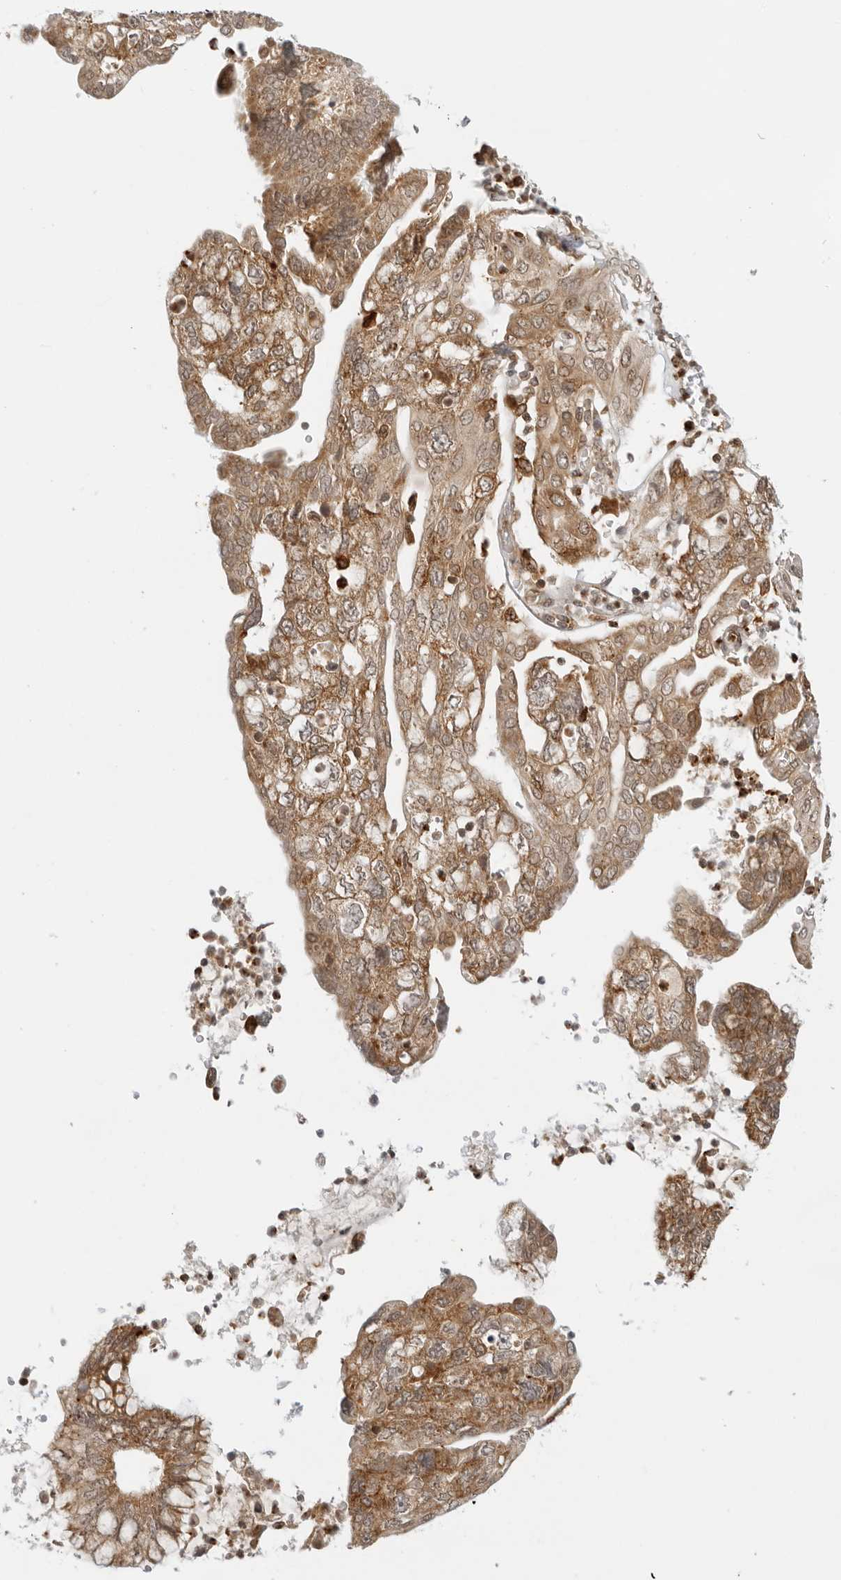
{"staining": {"intensity": "moderate", "quantity": ">75%", "location": "cytoplasmic/membranous"}, "tissue": "pancreatic cancer", "cell_type": "Tumor cells", "image_type": "cancer", "snomed": [{"axis": "morphology", "description": "Adenocarcinoma, NOS"}, {"axis": "topography", "description": "Pancreas"}], "caption": "Protein analysis of pancreatic adenocarcinoma tissue reveals moderate cytoplasmic/membranous positivity in about >75% of tumor cells. Using DAB (brown) and hematoxylin (blue) stains, captured at high magnification using brightfield microscopy.", "gene": "RC3H1", "patient": {"sex": "female", "age": 73}}